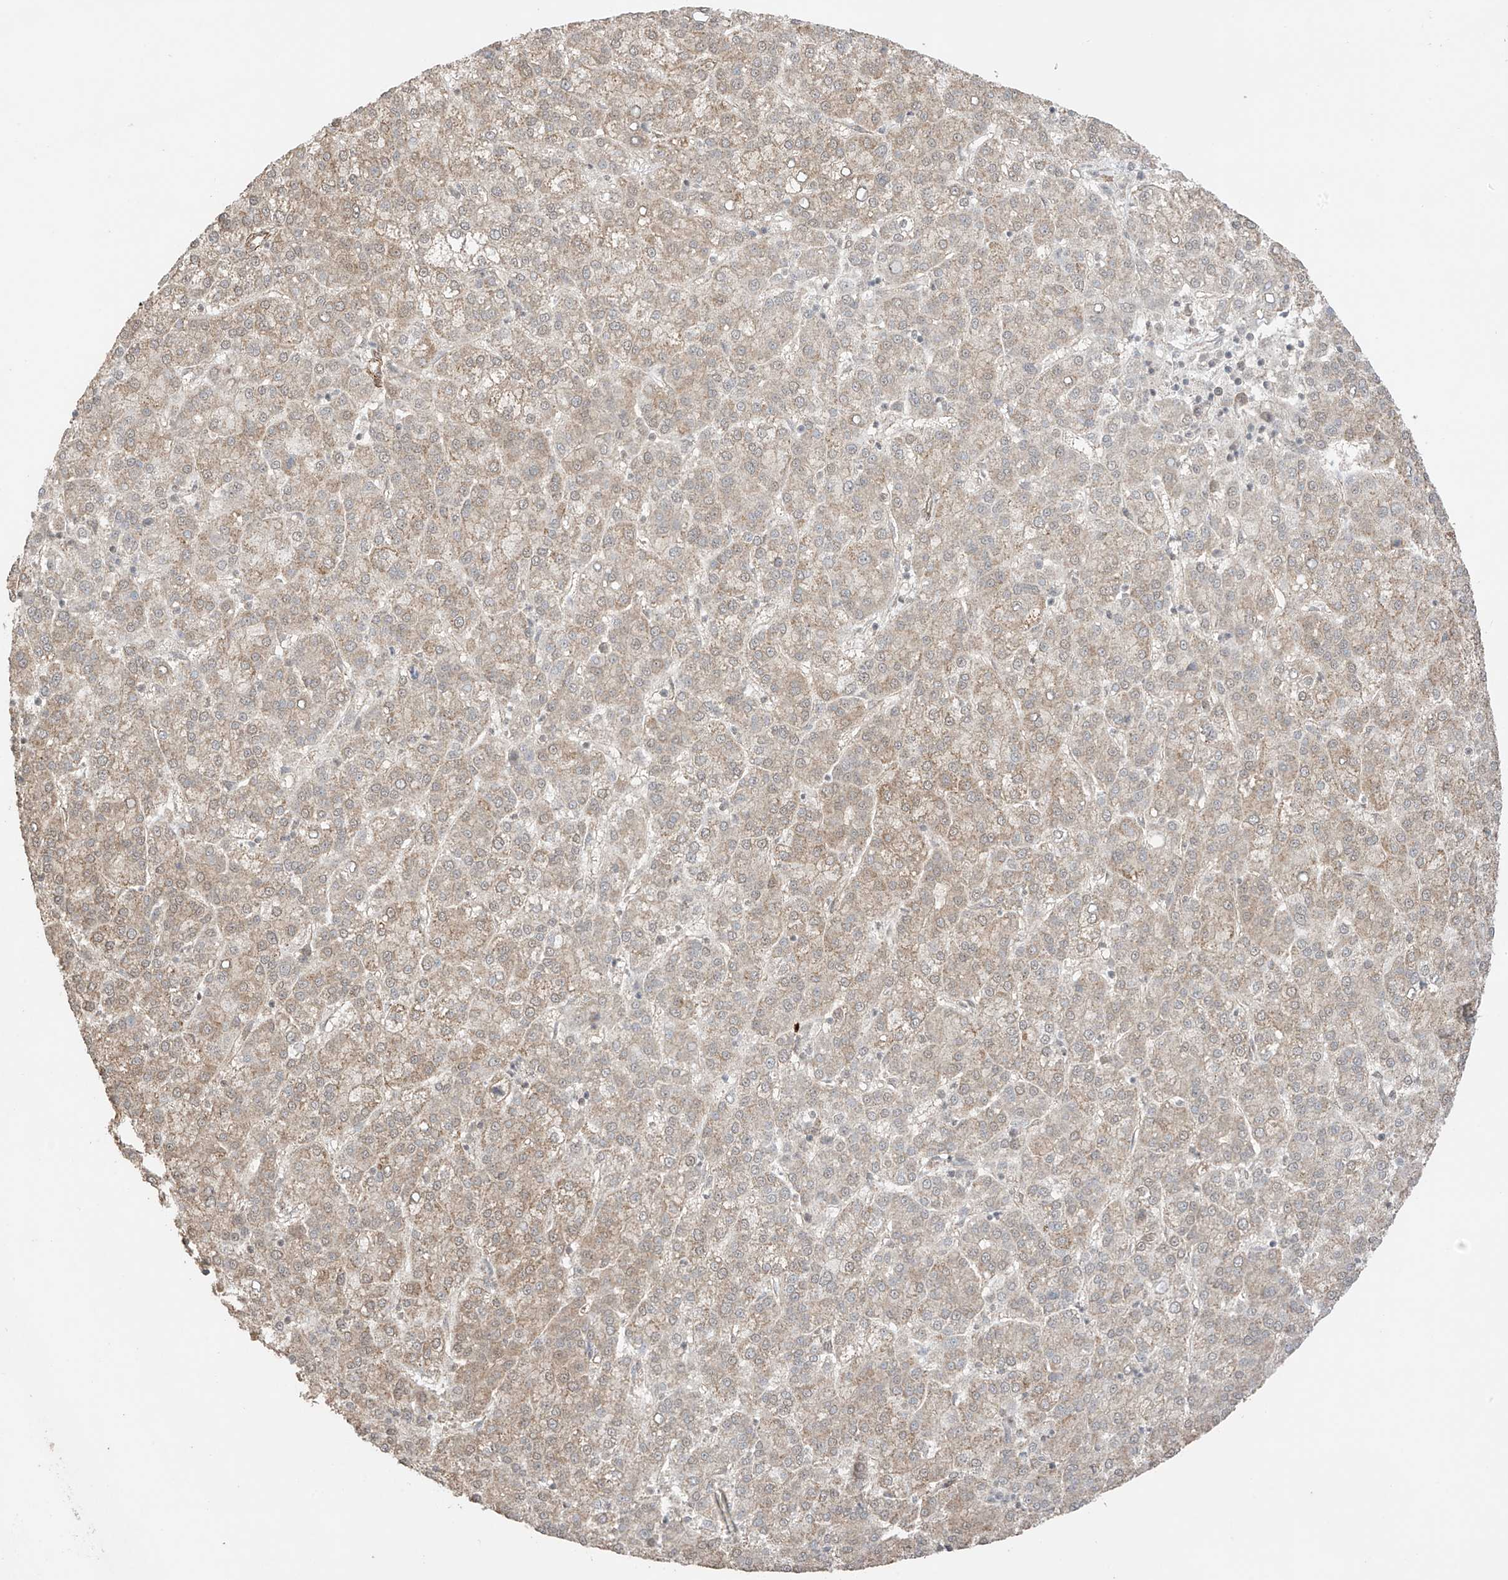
{"staining": {"intensity": "weak", "quantity": ">75%", "location": "cytoplasmic/membranous"}, "tissue": "liver cancer", "cell_type": "Tumor cells", "image_type": "cancer", "snomed": [{"axis": "morphology", "description": "Carcinoma, Hepatocellular, NOS"}, {"axis": "topography", "description": "Liver"}], "caption": "A histopathology image of human liver hepatocellular carcinoma stained for a protein reveals weak cytoplasmic/membranous brown staining in tumor cells.", "gene": "TTLL5", "patient": {"sex": "female", "age": 58}}